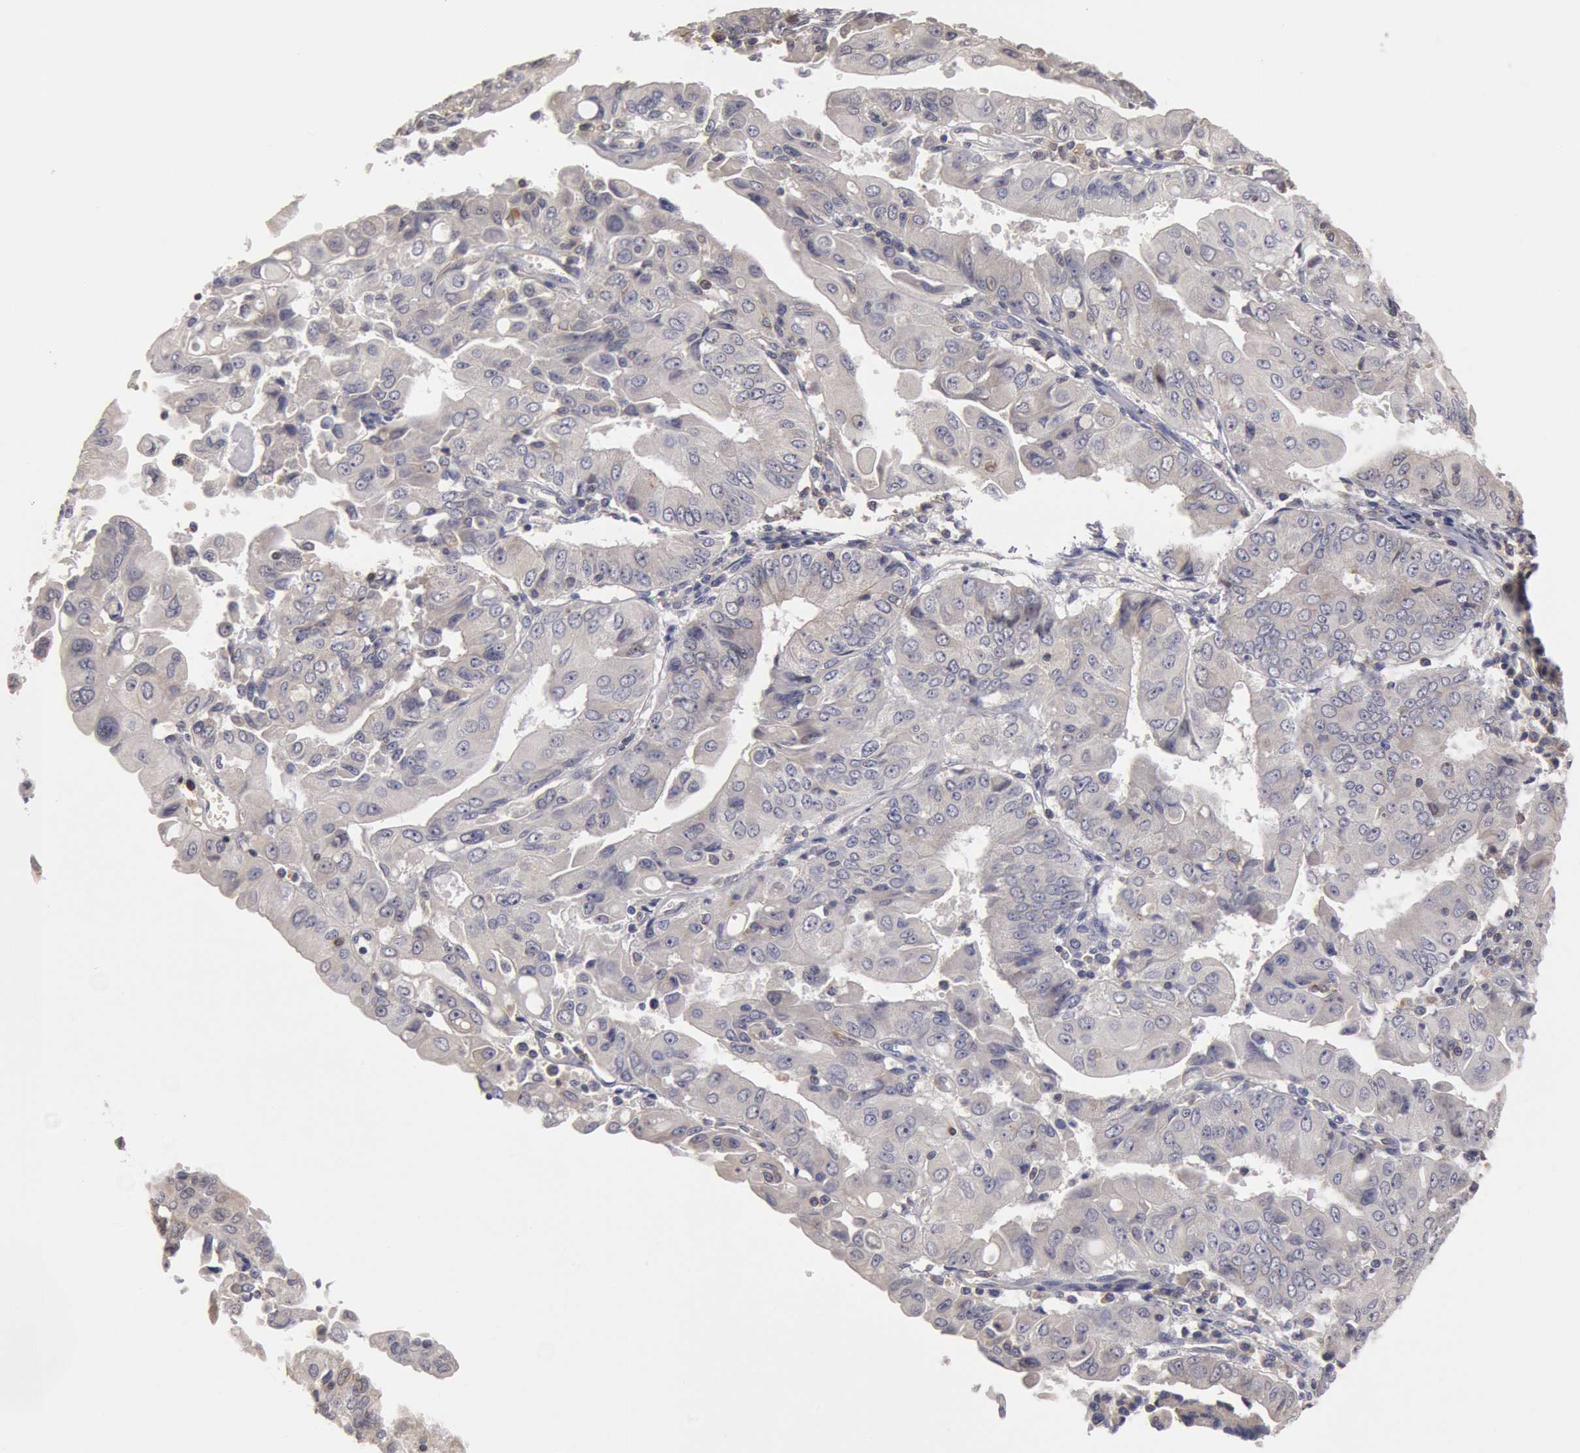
{"staining": {"intensity": "negative", "quantity": "none", "location": "none"}, "tissue": "endometrial cancer", "cell_type": "Tumor cells", "image_type": "cancer", "snomed": [{"axis": "morphology", "description": "Adenocarcinoma, NOS"}, {"axis": "topography", "description": "Endometrium"}], "caption": "IHC photomicrograph of neoplastic tissue: endometrial cancer stained with DAB demonstrates no significant protein staining in tumor cells.", "gene": "OSBPL8", "patient": {"sex": "female", "age": 75}}